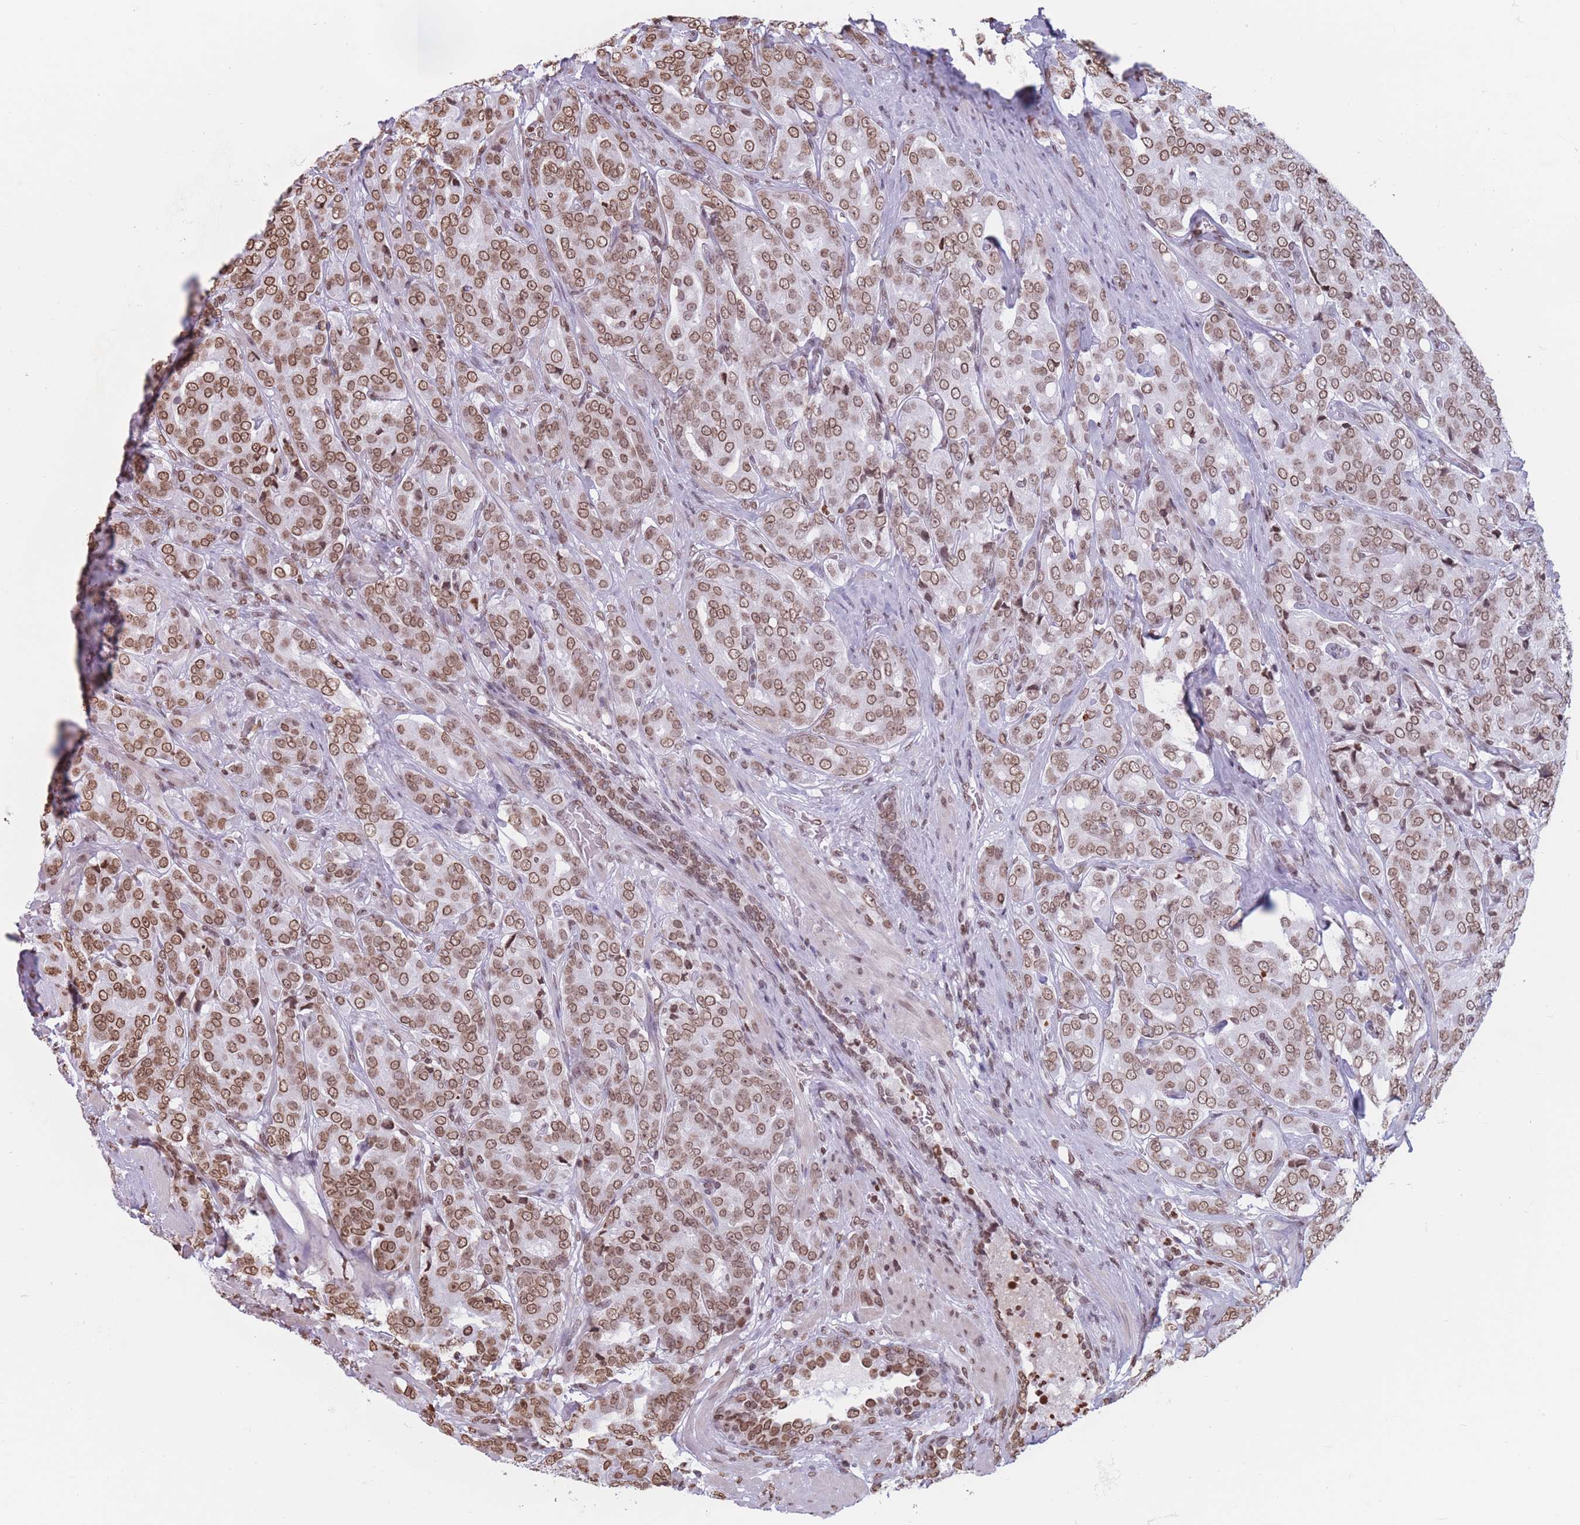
{"staining": {"intensity": "moderate", "quantity": ">75%", "location": "nuclear"}, "tissue": "prostate cancer", "cell_type": "Tumor cells", "image_type": "cancer", "snomed": [{"axis": "morphology", "description": "Adenocarcinoma, High grade"}, {"axis": "topography", "description": "Prostate"}], "caption": "Tumor cells demonstrate medium levels of moderate nuclear positivity in approximately >75% of cells in human prostate cancer (adenocarcinoma (high-grade)).", "gene": "RYK", "patient": {"sex": "male", "age": 68}}